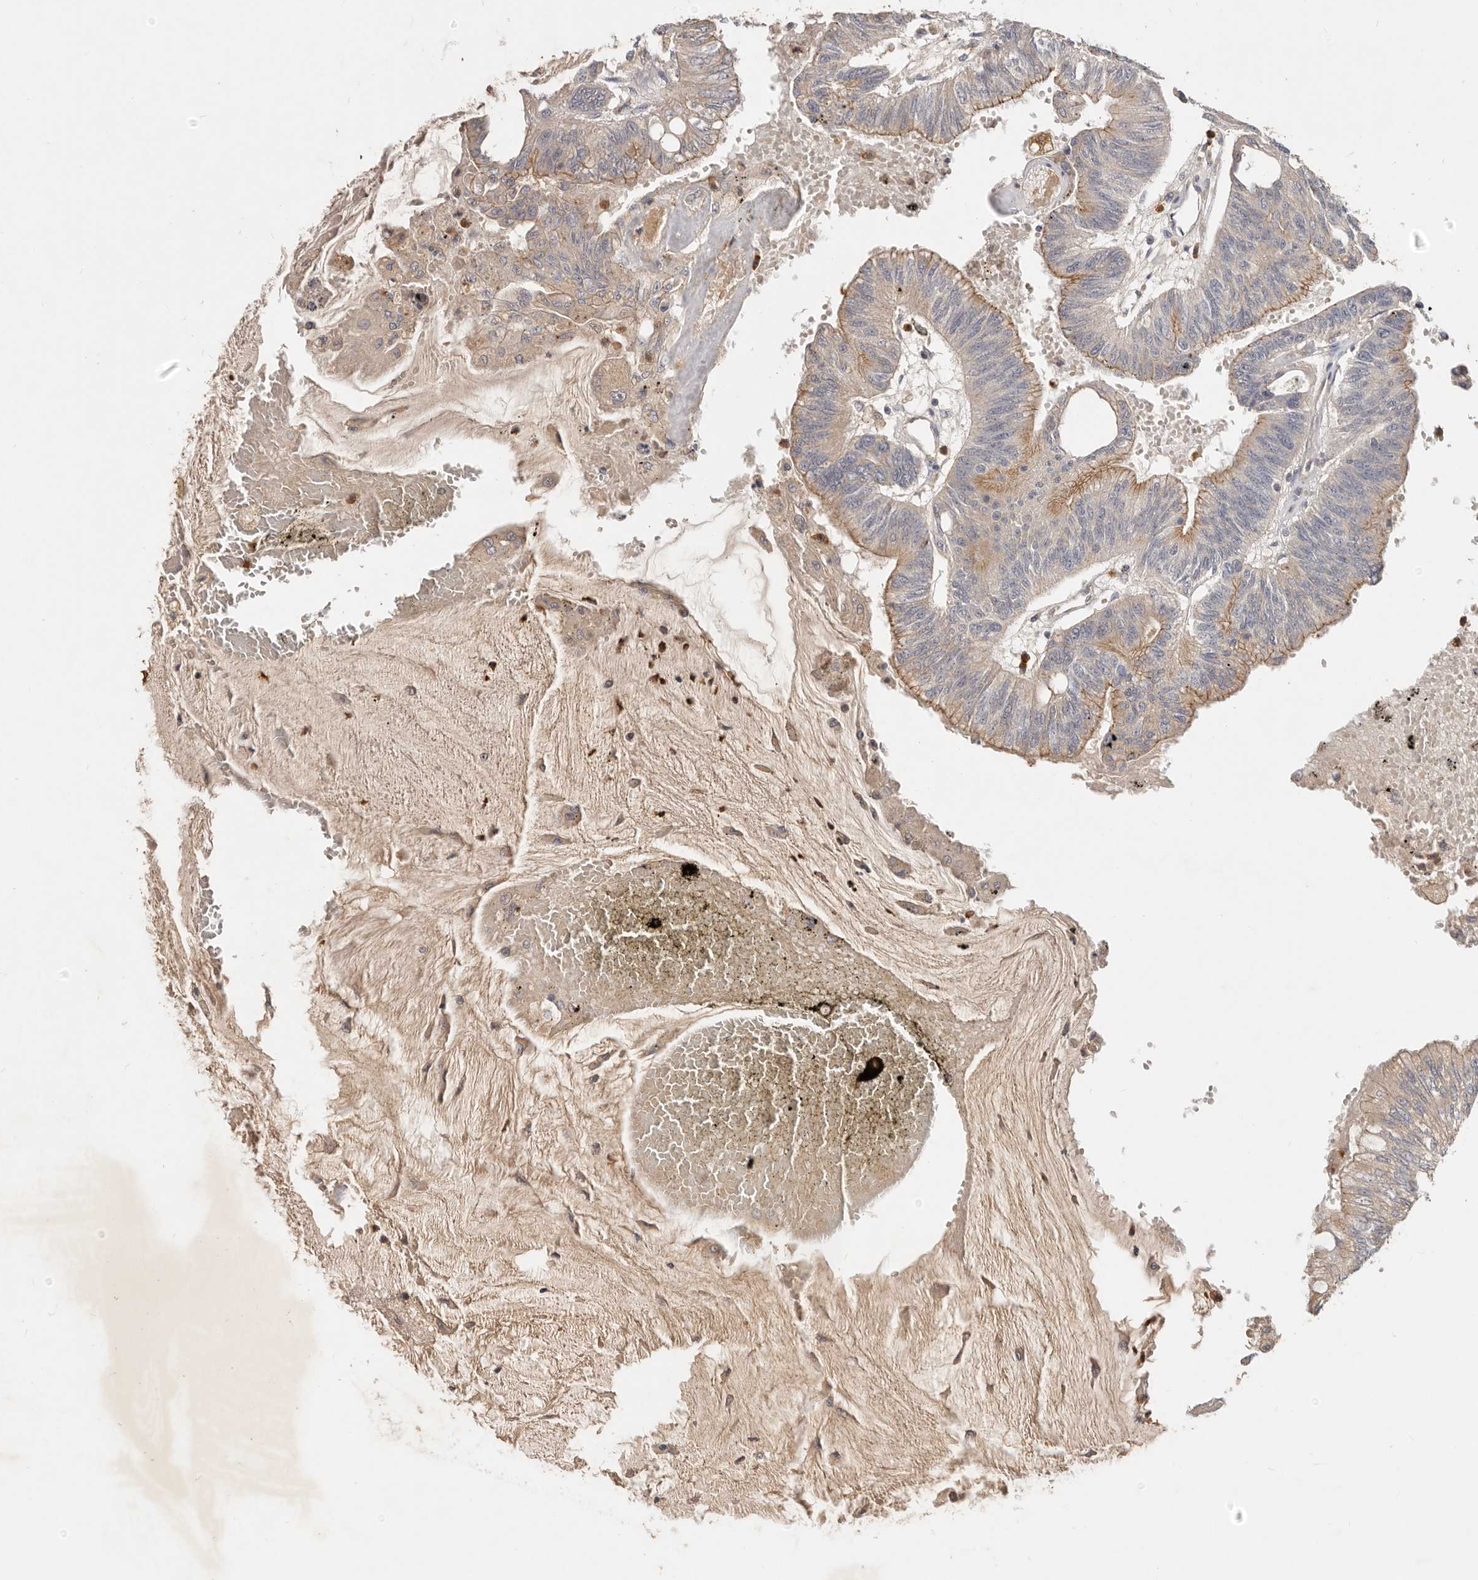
{"staining": {"intensity": "weak", "quantity": "25%-75%", "location": "cytoplasmic/membranous"}, "tissue": "colorectal cancer", "cell_type": "Tumor cells", "image_type": "cancer", "snomed": [{"axis": "morphology", "description": "Adenoma, NOS"}, {"axis": "morphology", "description": "Adenocarcinoma, NOS"}, {"axis": "topography", "description": "Colon"}], "caption": "Adenoma (colorectal) stained with a protein marker demonstrates weak staining in tumor cells.", "gene": "USP49", "patient": {"sex": "male", "age": 79}}